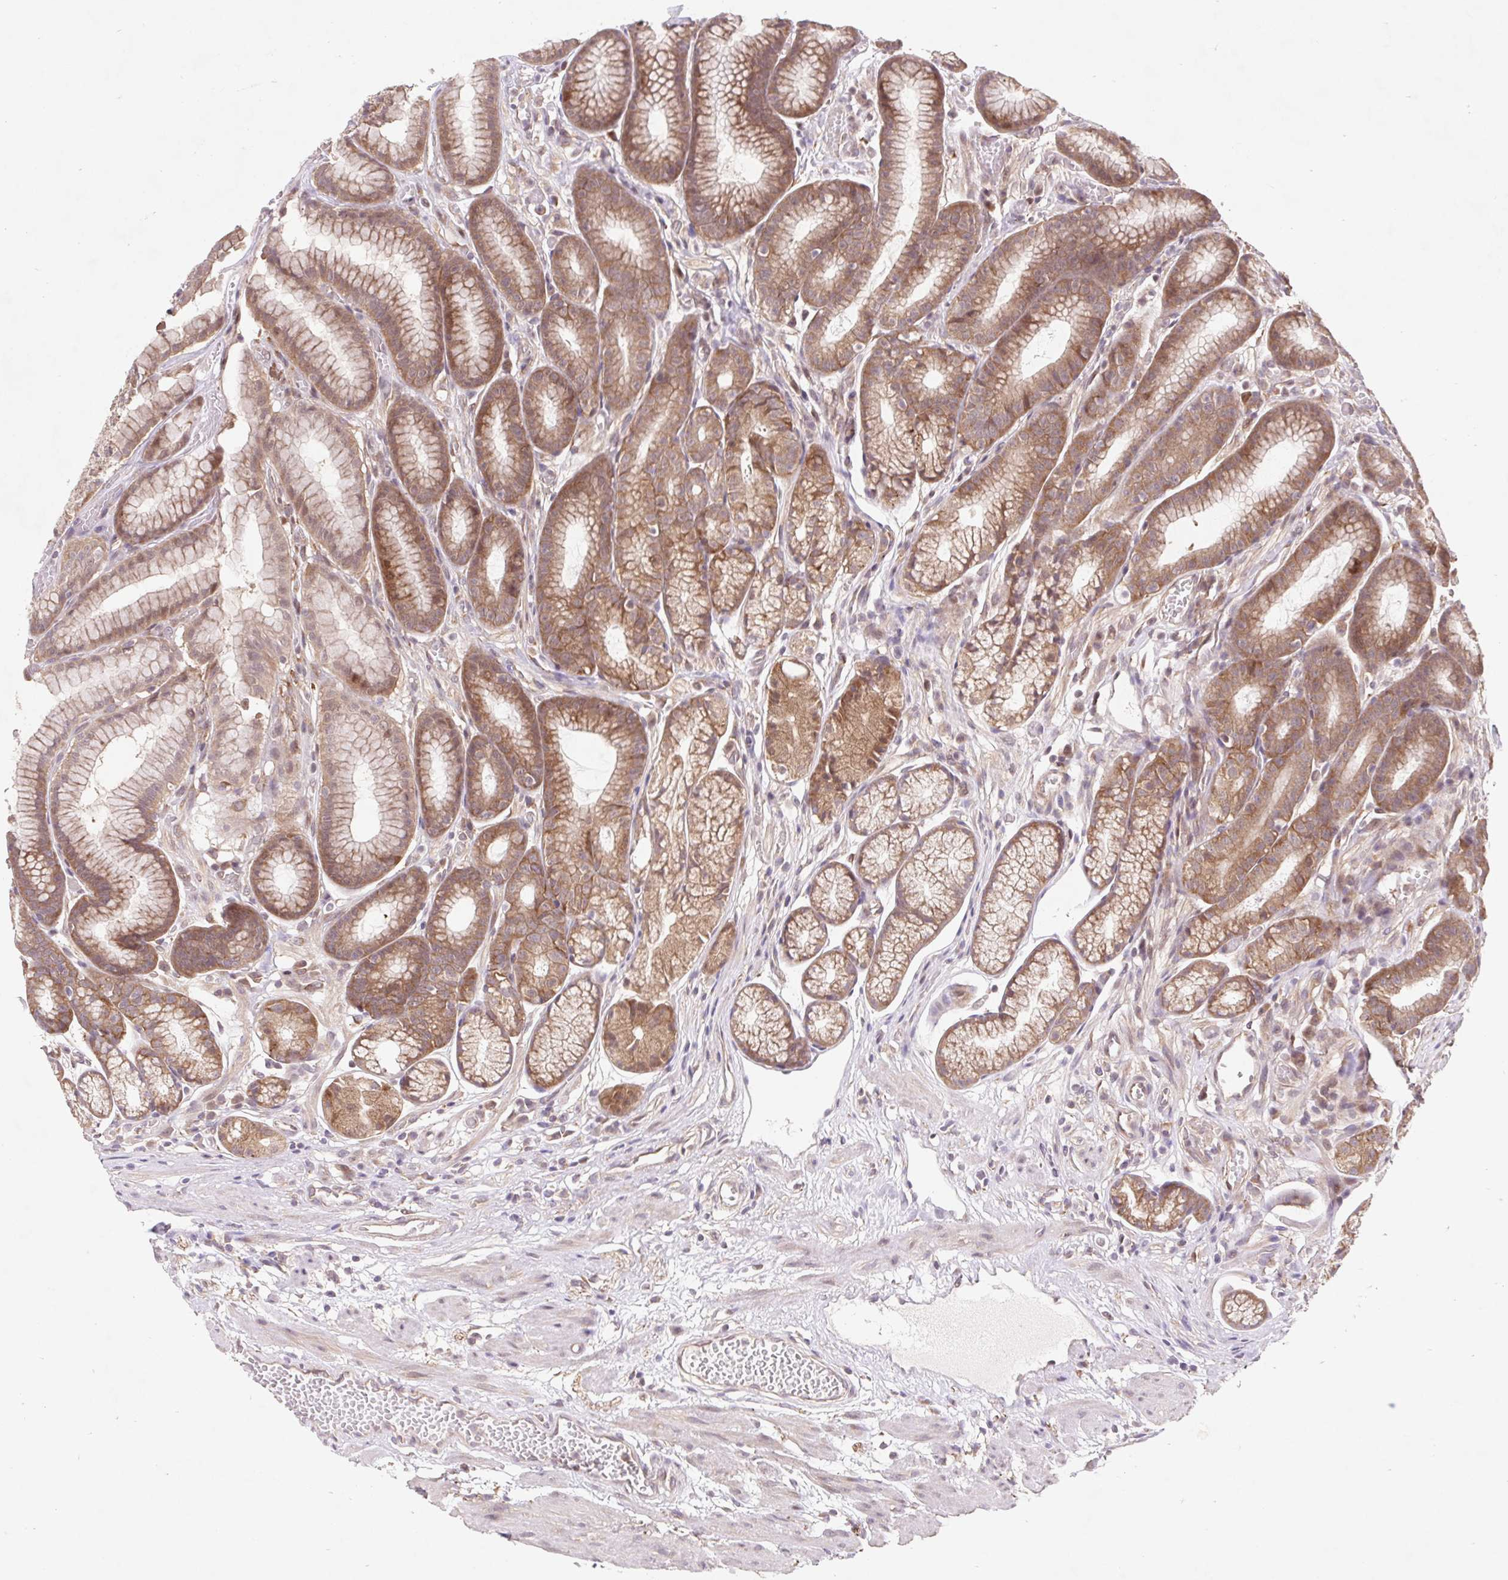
{"staining": {"intensity": "moderate", "quantity": ">75%", "location": "cytoplasmic/membranous"}, "tissue": "stomach", "cell_type": "Glandular cells", "image_type": "normal", "snomed": [{"axis": "morphology", "description": "Normal tissue, NOS"}, {"axis": "topography", "description": "Smooth muscle"}, {"axis": "topography", "description": "Stomach"}], "caption": "The photomicrograph shows staining of benign stomach, revealing moderate cytoplasmic/membranous protein staining (brown color) within glandular cells. (Stains: DAB in brown, nuclei in blue, Microscopy: brightfield microscopy at high magnification).", "gene": "HFE", "patient": {"sex": "male", "age": 70}}